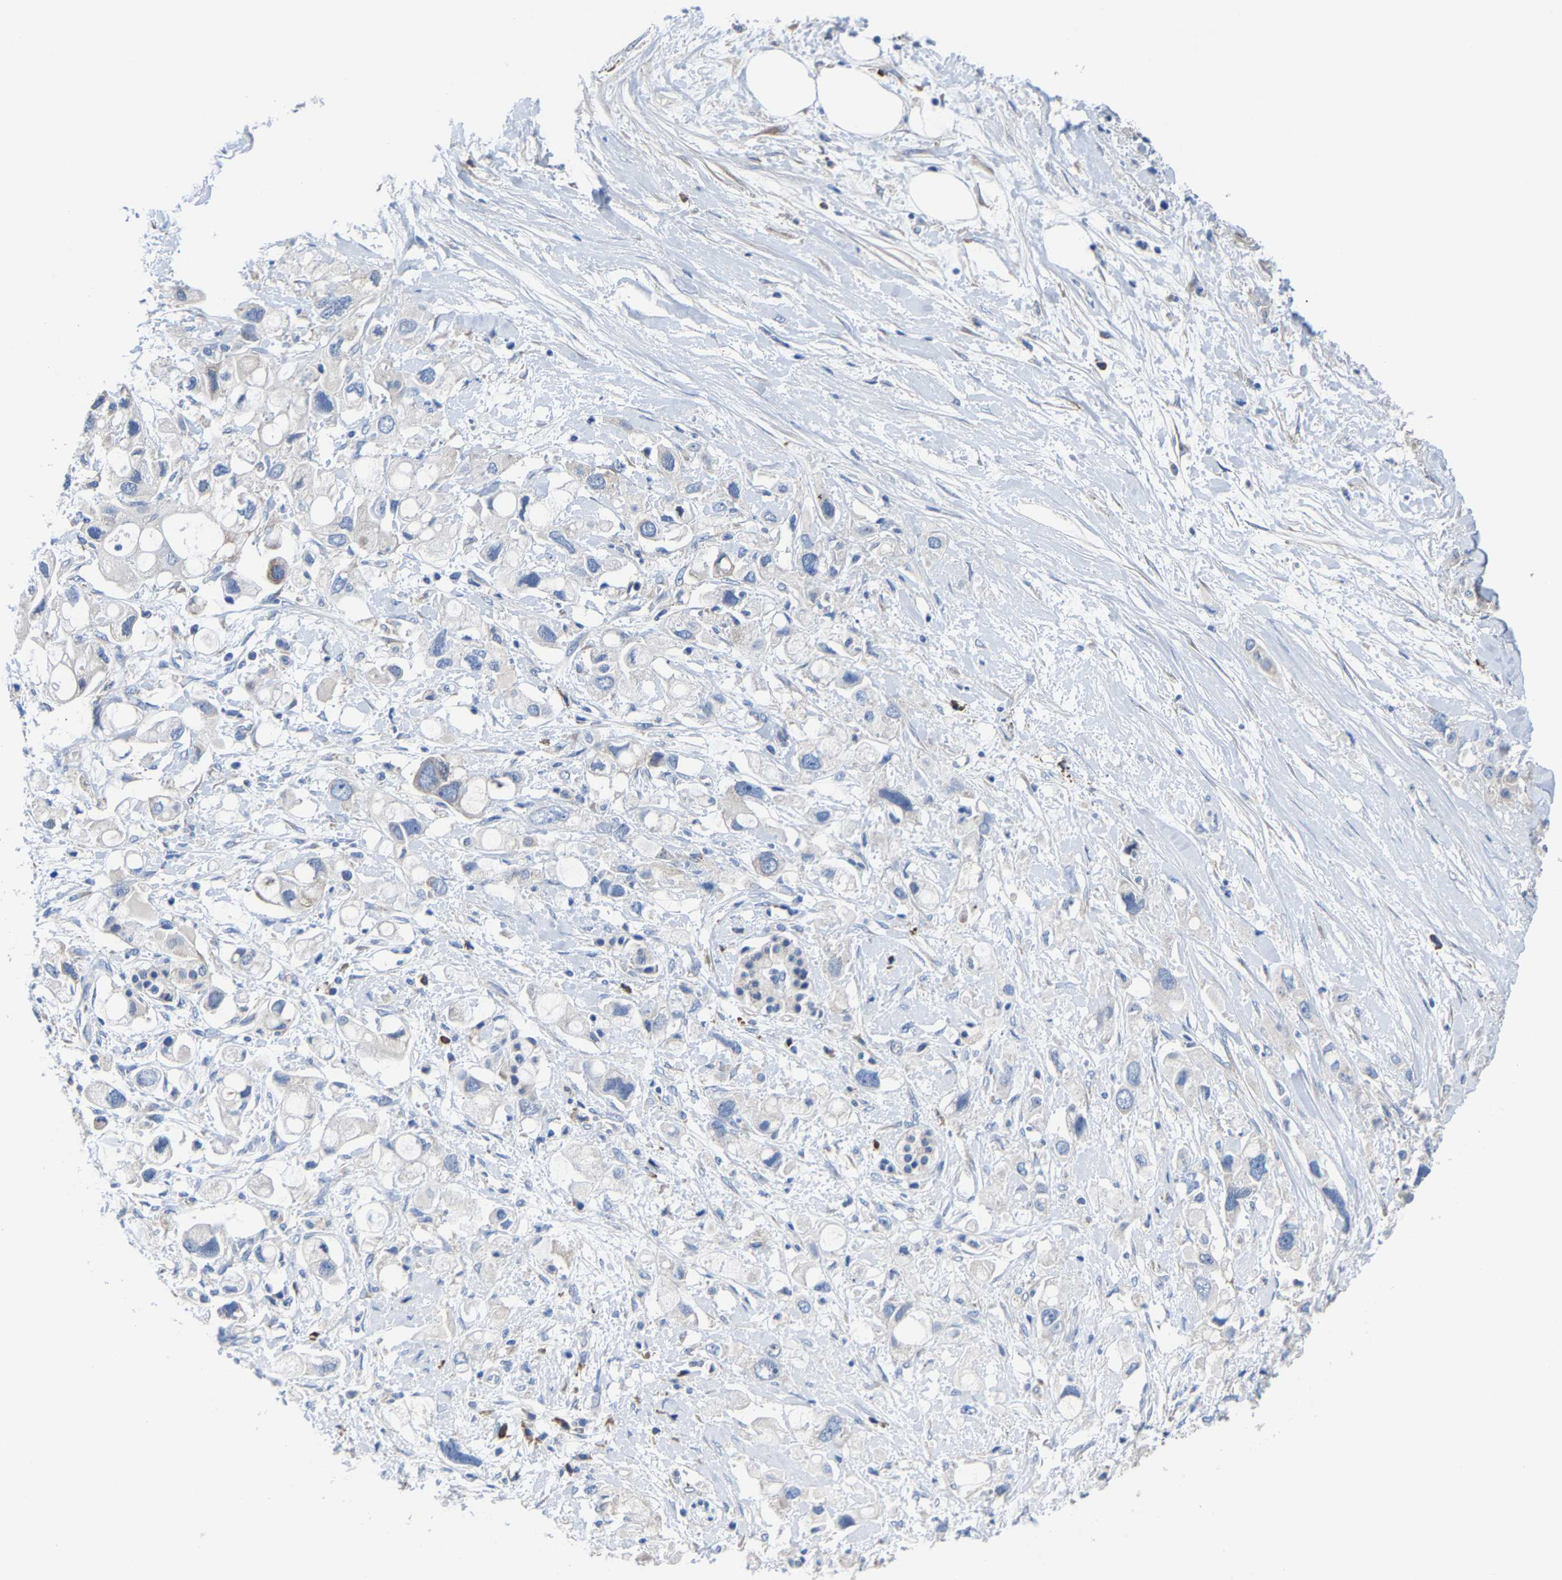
{"staining": {"intensity": "negative", "quantity": "none", "location": "none"}, "tissue": "pancreatic cancer", "cell_type": "Tumor cells", "image_type": "cancer", "snomed": [{"axis": "morphology", "description": "Adenocarcinoma, NOS"}, {"axis": "topography", "description": "Pancreas"}], "caption": "Immunohistochemistry (IHC) photomicrograph of adenocarcinoma (pancreatic) stained for a protein (brown), which displays no expression in tumor cells. (DAB (3,3'-diaminobenzidine) immunohistochemistry (IHC) visualized using brightfield microscopy, high magnification).", "gene": "SRPK2", "patient": {"sex": "female", "age": 56}}